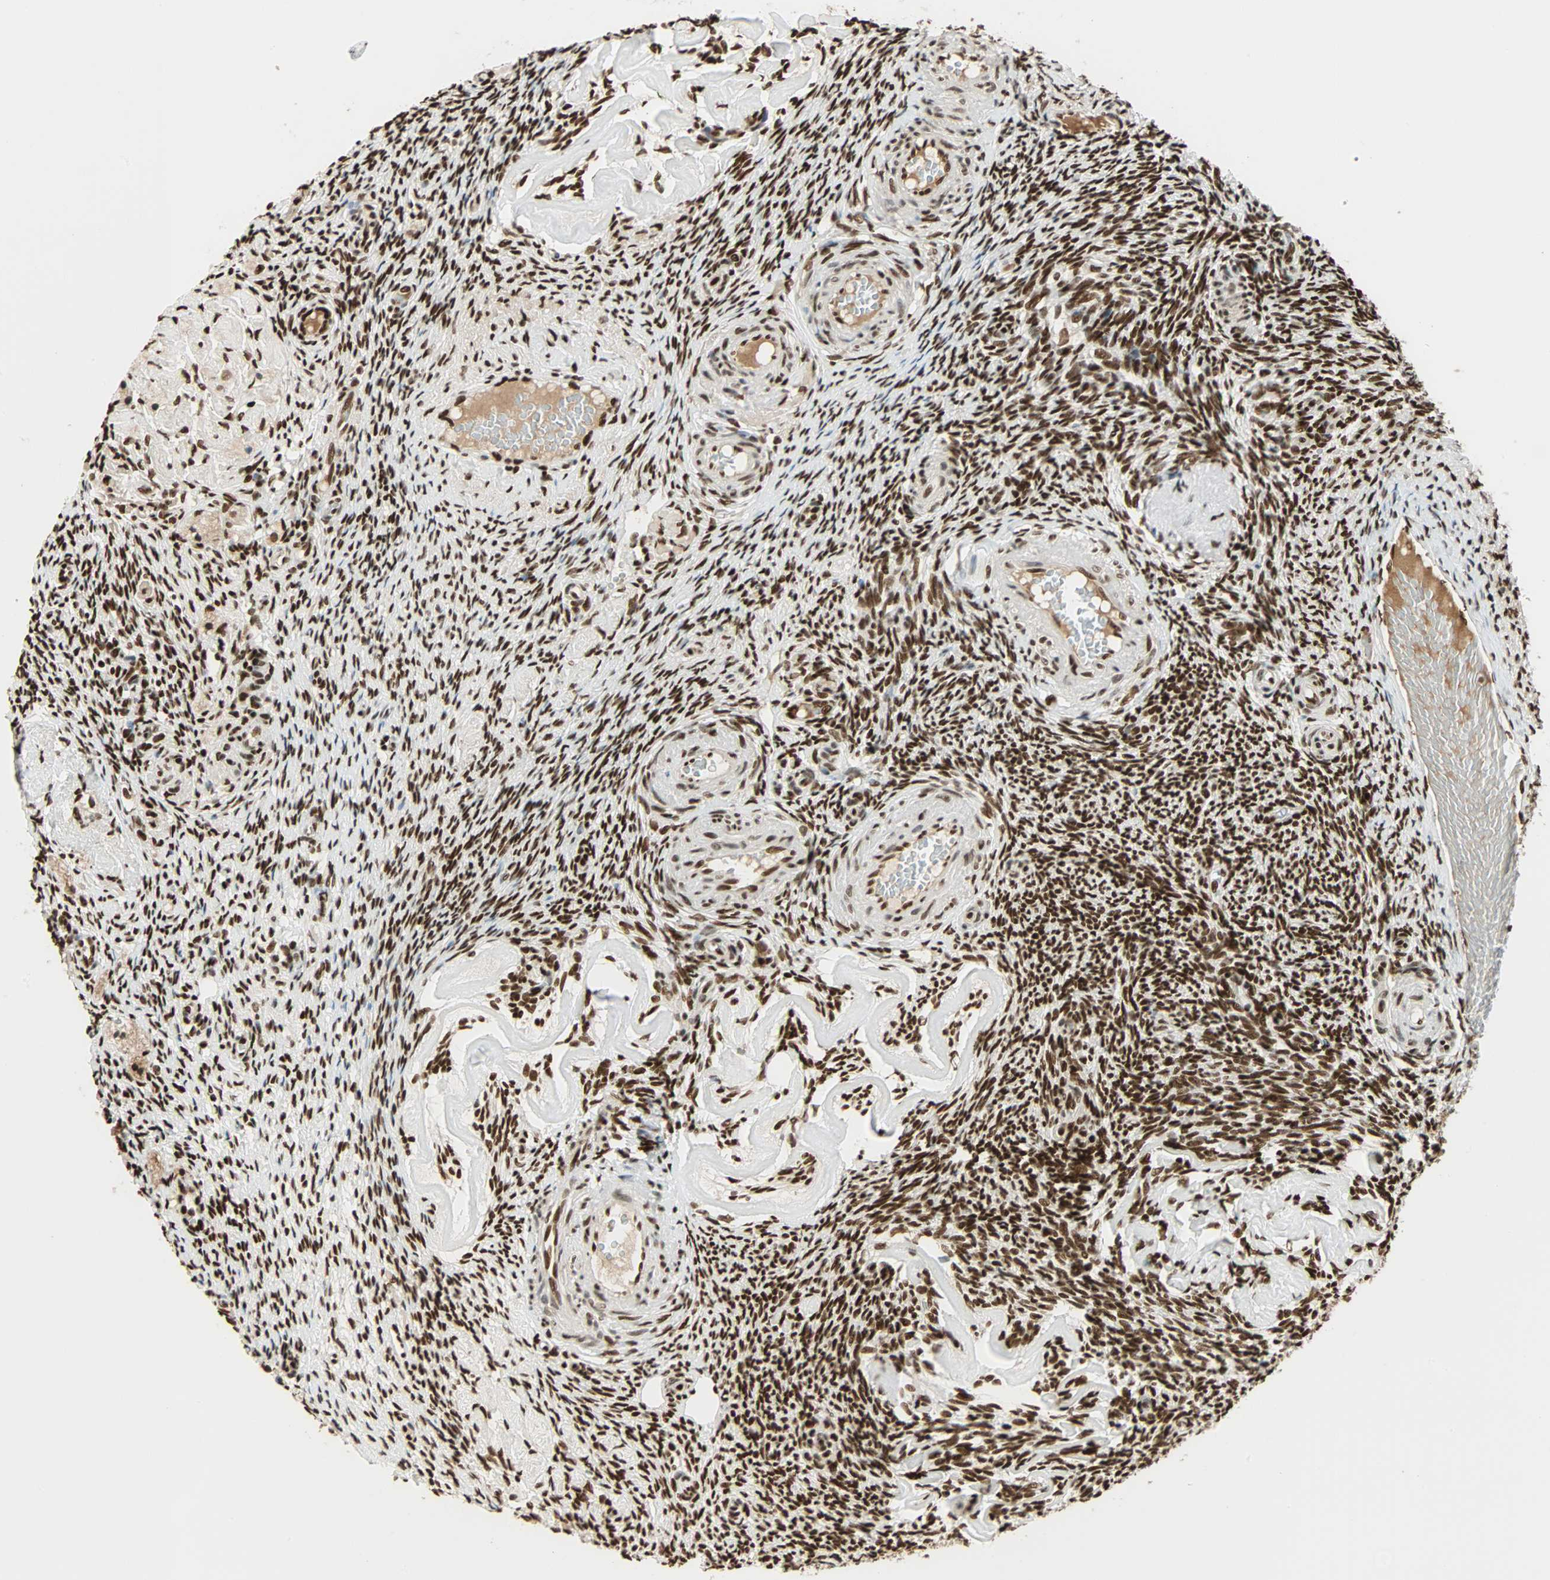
{"staining": {"intensity": "strong", "quantity": ">75%", "location": "nuclear"}, "tissue": "ovary", "cell_type": "Ovarian stroma cells", "image_type": "normal", "snomed": [{"axis": "morphology", "description": "Normal tissue, NOS"}, {"axis": "topography", "description": "Ovary"}], "caption": "Benign ovary was stained to show a protein in brown. There is high levels of strong nuclear positivity in approximately >75% of ovarian stroma cells.", "gene": "CDK12", "patient": {"sex": "female", "age": 60}}